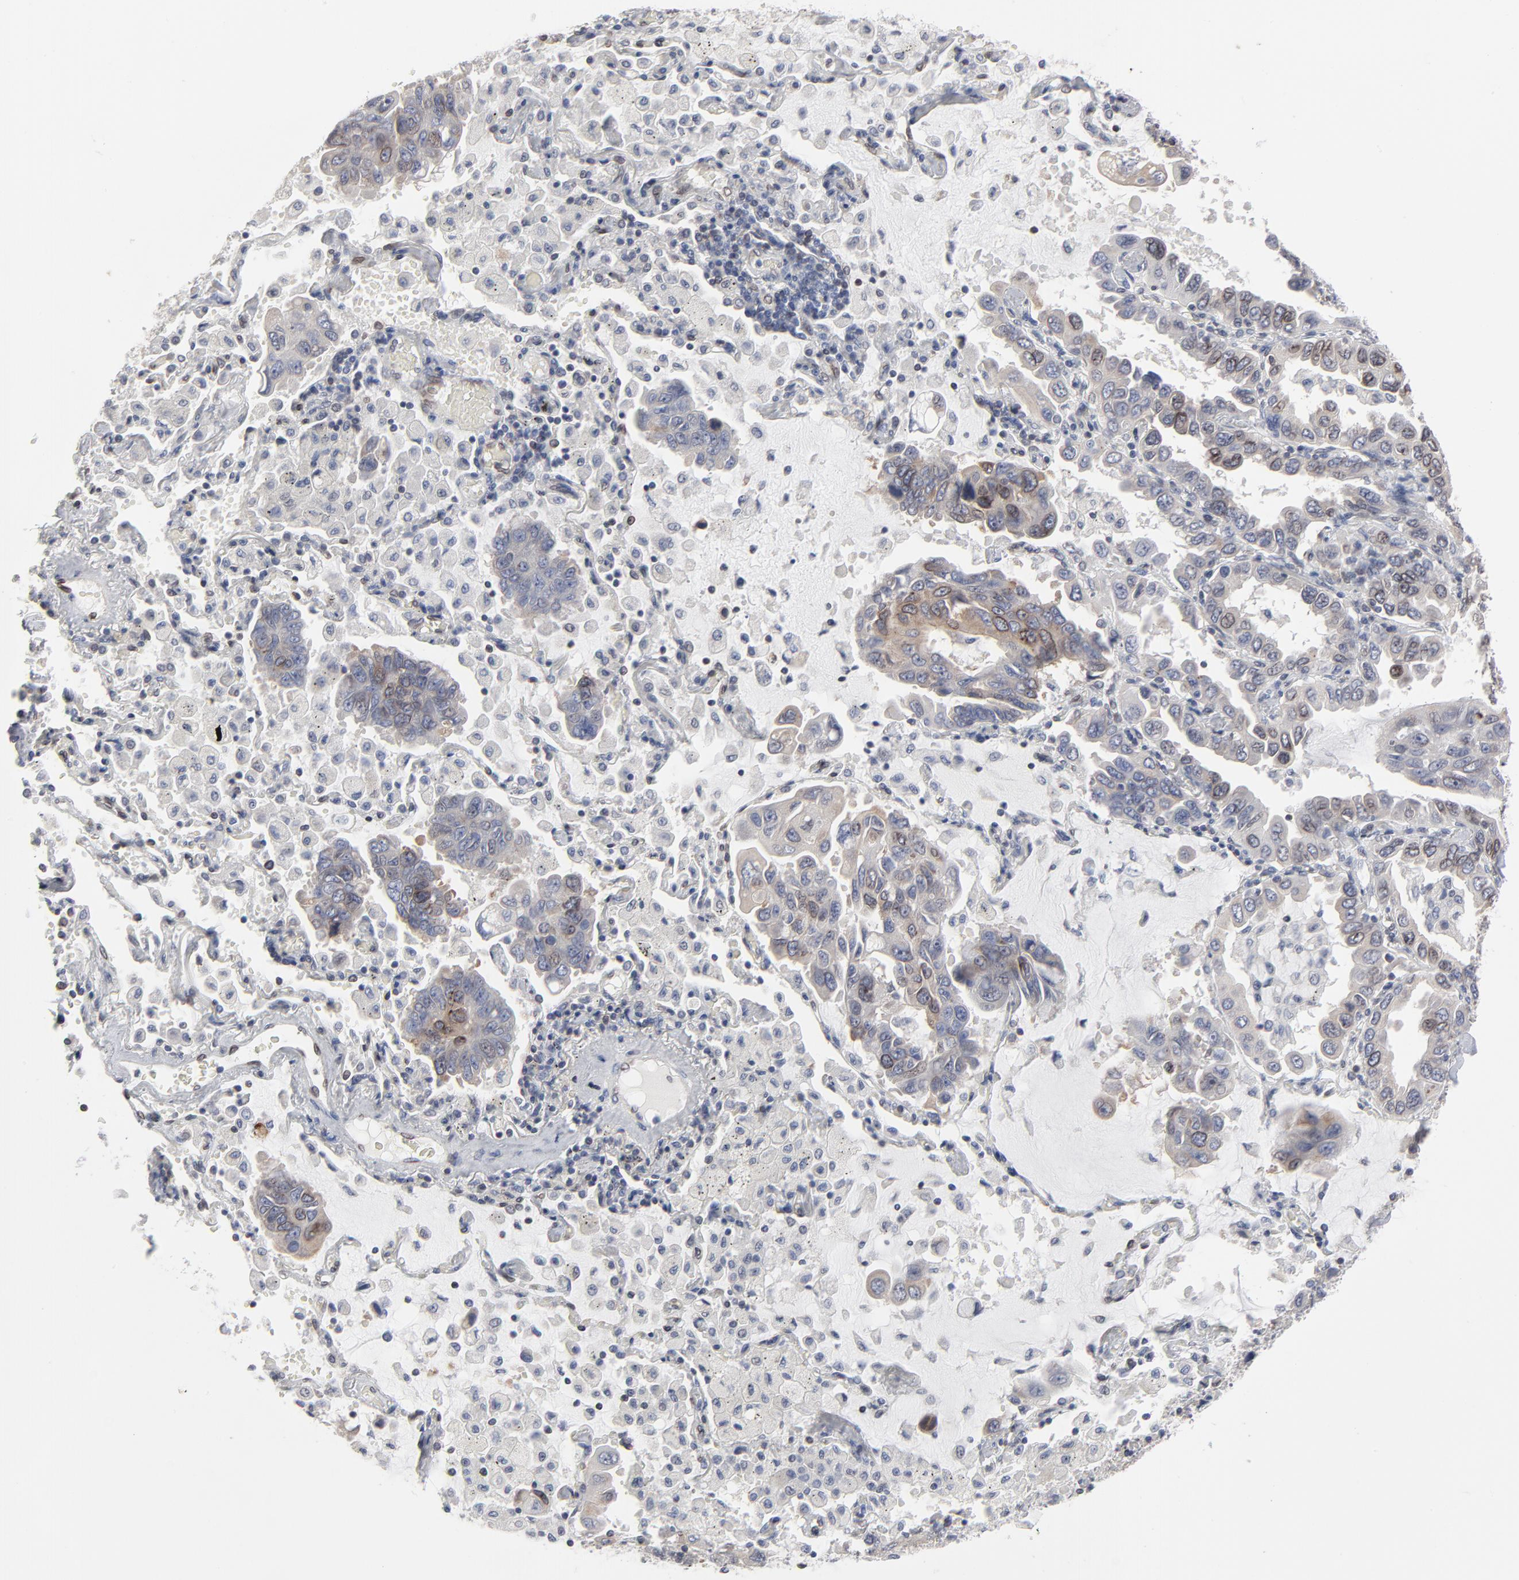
{"staining": {"intensity": "weak", "quantity": "<25%", "location": "cytoplasmic/membranous,nuclear"}, "tissue": "lung cancer", "cell_type": "Tumor cells", "image_type": "cancer", "snomed": [{"axis": "morphology", "description": "Adenocarcinoma, NOS"}, {"axis": "topography", "description": "Lung"}], "caption": "IHC of lung adenocarcinoma reveals no staining in tumor cells.", "gene": "SYNE2", "patient": {"sex": "male", "age": 64}}